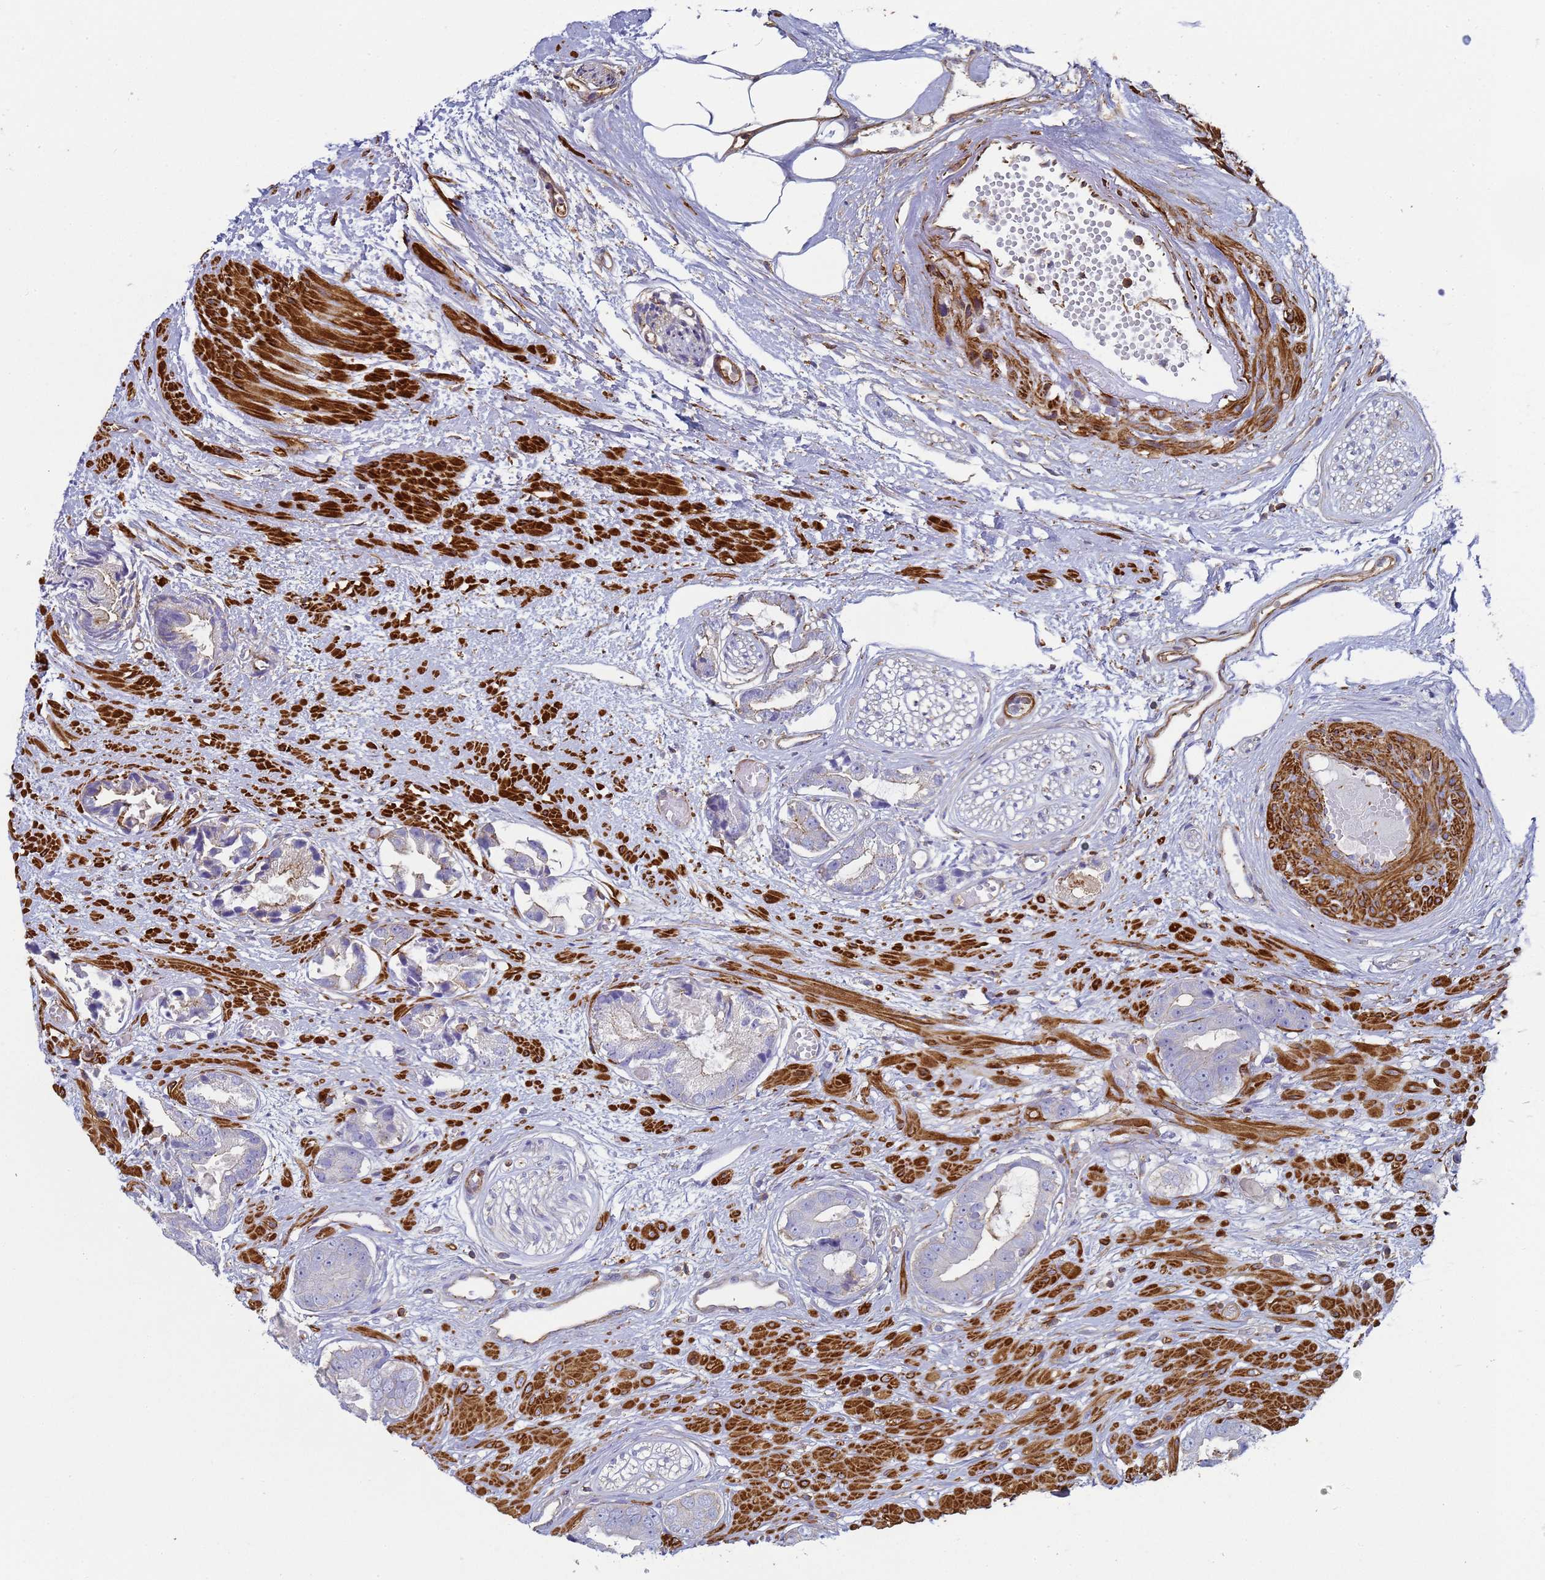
{"staining": {"intensity": "negative", "quantity": "none", "location": "none"}, "tissue": "prostate cancer", "cell_type": "Tumor cells", "image_type": "cancer", "snomed": [{"axis": "morphology", "description": "Adenocarcinoma, Low grade"}, {"axis": "topography", "description": "Prostate"}], "caption": "This is an immunohistochemistry (IHC) photomicrograph of prostate cancer. There is no positivity in tumor cells.", "gene": "ACTB", "patient": {"sex": "male", "age": 64}}